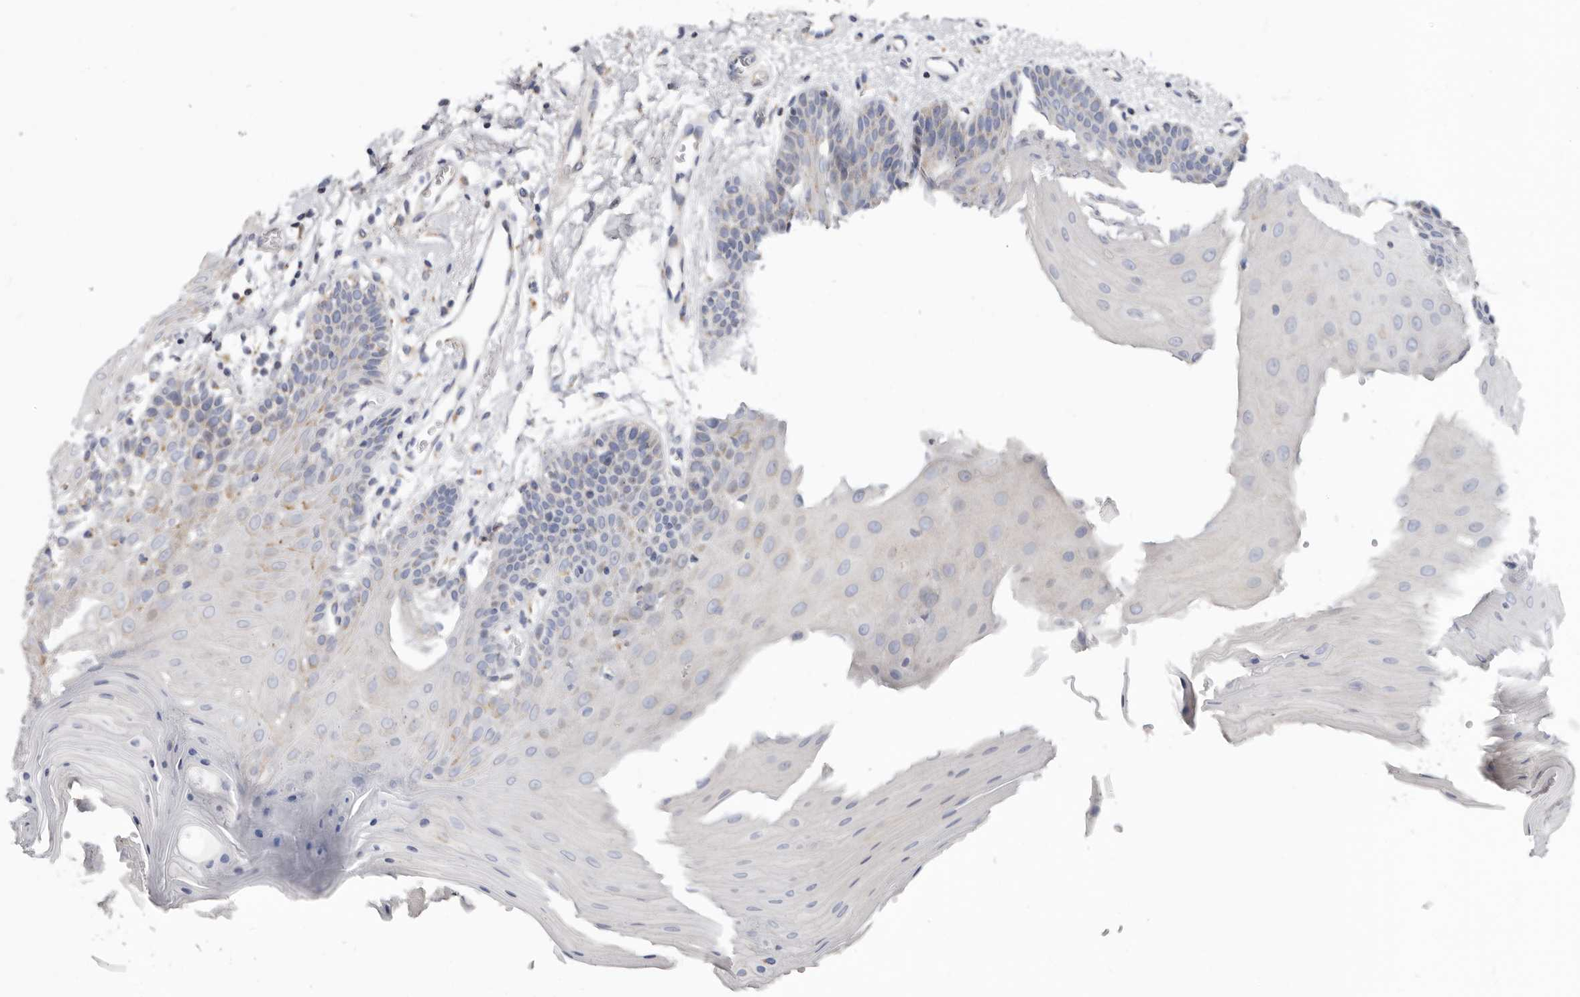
{"staining": {"intensity": "weak", "quantity": "<25%", "location": "cytoplasmic/membranous"}, "tissue": "oral mucosa", "cell_type": "Squamous epithelial cells", "image_type": "normal", "snomed": [{"axis": "morphology", "description": "Normal tissue, NOS"}, {"axis": "morphology", "description": "Squamous cell carcinoma, NOS"}, {"axis": "topography", "description": "Skeletal muscle"}, {"axis": "topography", "description": "Oral tissue"}, {"axis": "topography", "description": "Salivary gland"}, {"axis": "topography", "description": "Head-Neck"}], "caption": "The image exhibits no significant staining in squamous epithelial cells of oral mucosa.", "gene": "RSPO2", "patient": {"sex": "male", "age": 54}}